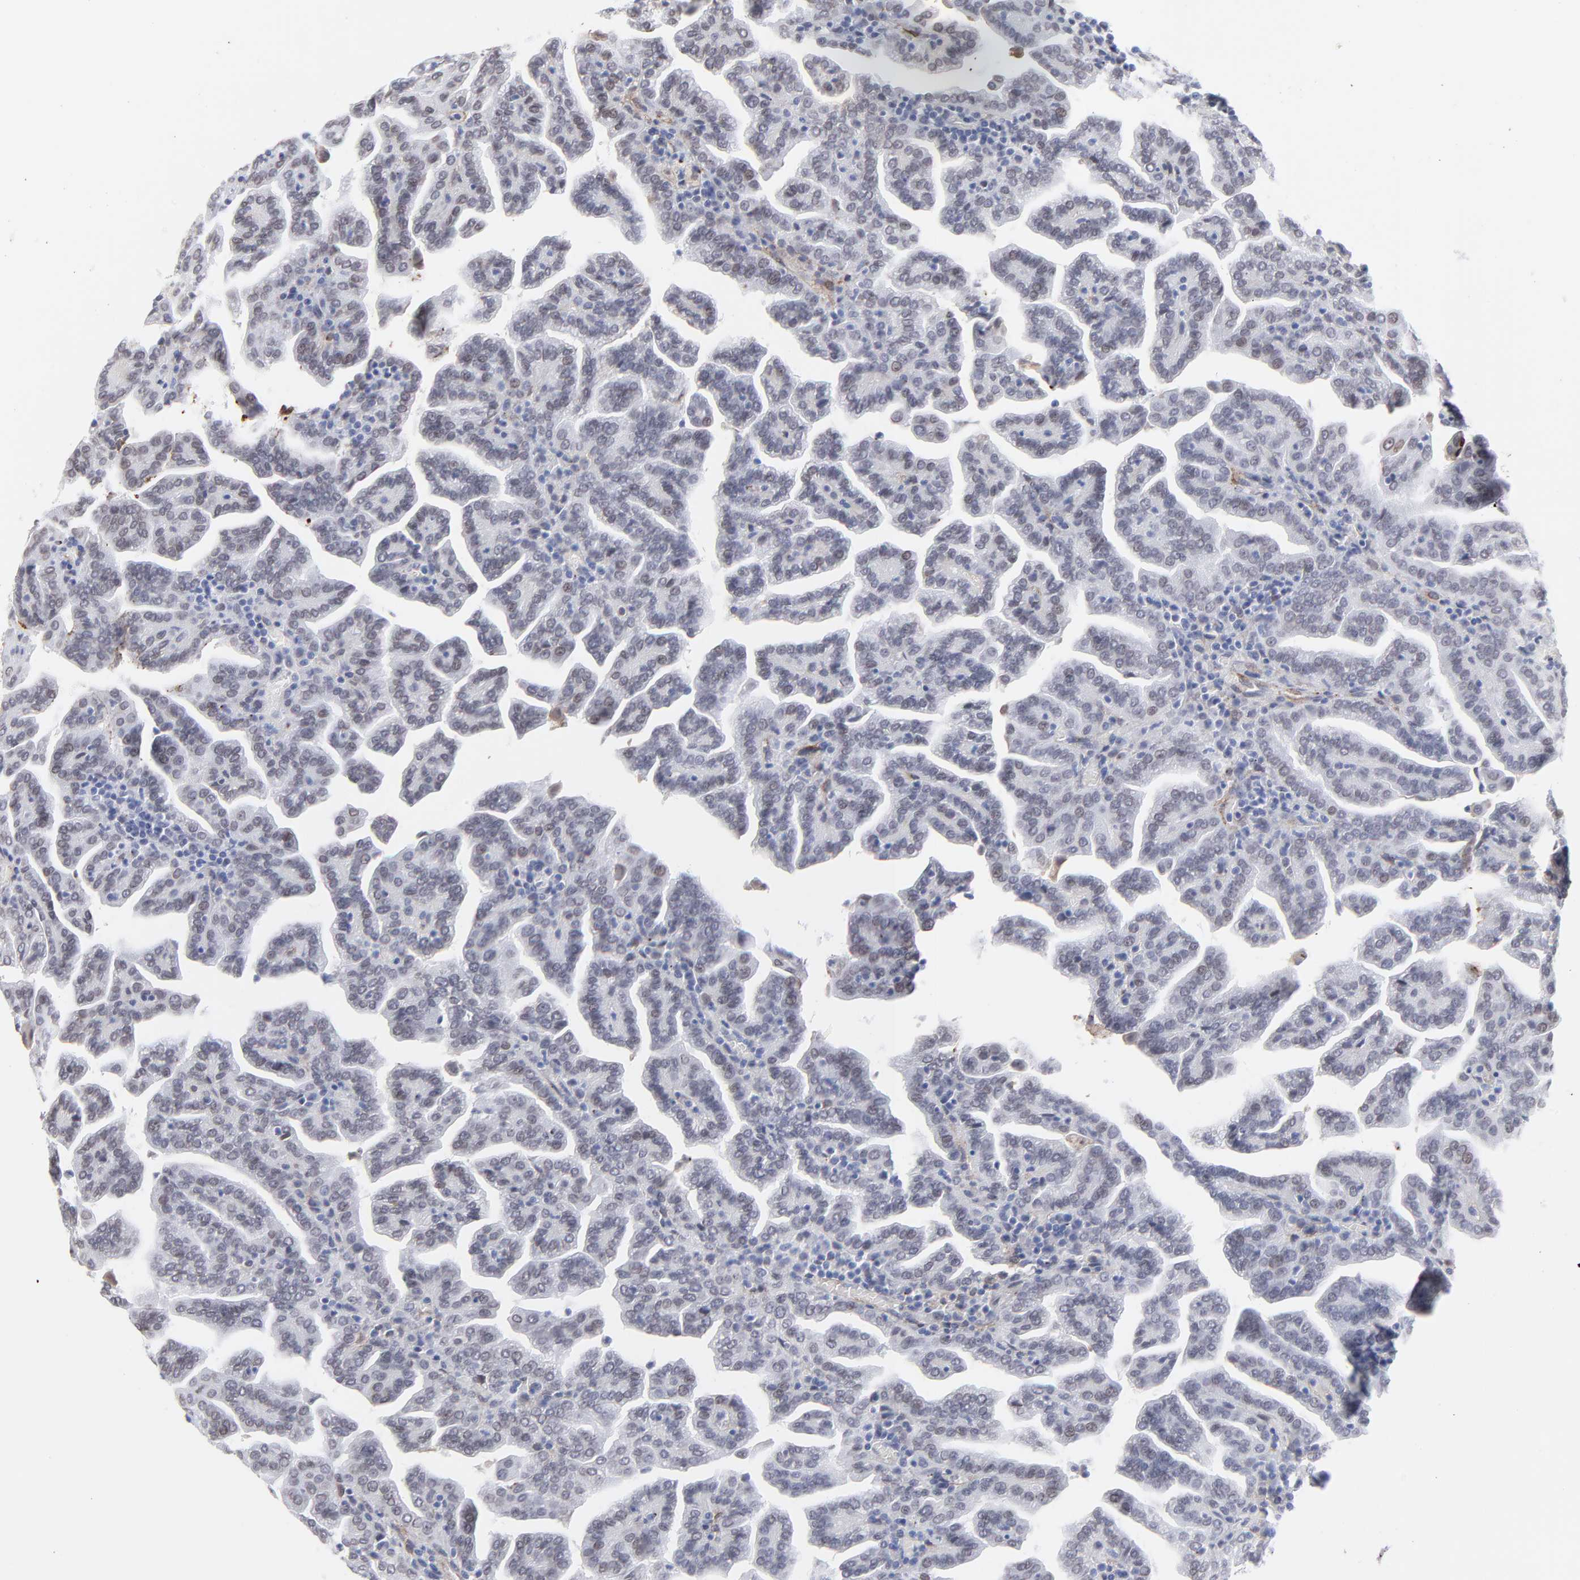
{"staining": {"intensity": "weak", "quantity": "<25%", "location": "nuclear"}, "tissue": "renal cancer", "cell_type": "Tumor cells", "image_type": "cancer", "snomed": [{"axis": "morphology", "description": "Adenocarcinoma, NOS"}, {"axis": "topography", "description": "Kidney"}], "caption": "Adenocarcinoma (renal) stained for a protein using immunohistochemistry (IHC) displays no staining tumor cells.", "gene": "PDGFRB", "patient": {"sex": "male", "age": 61}}